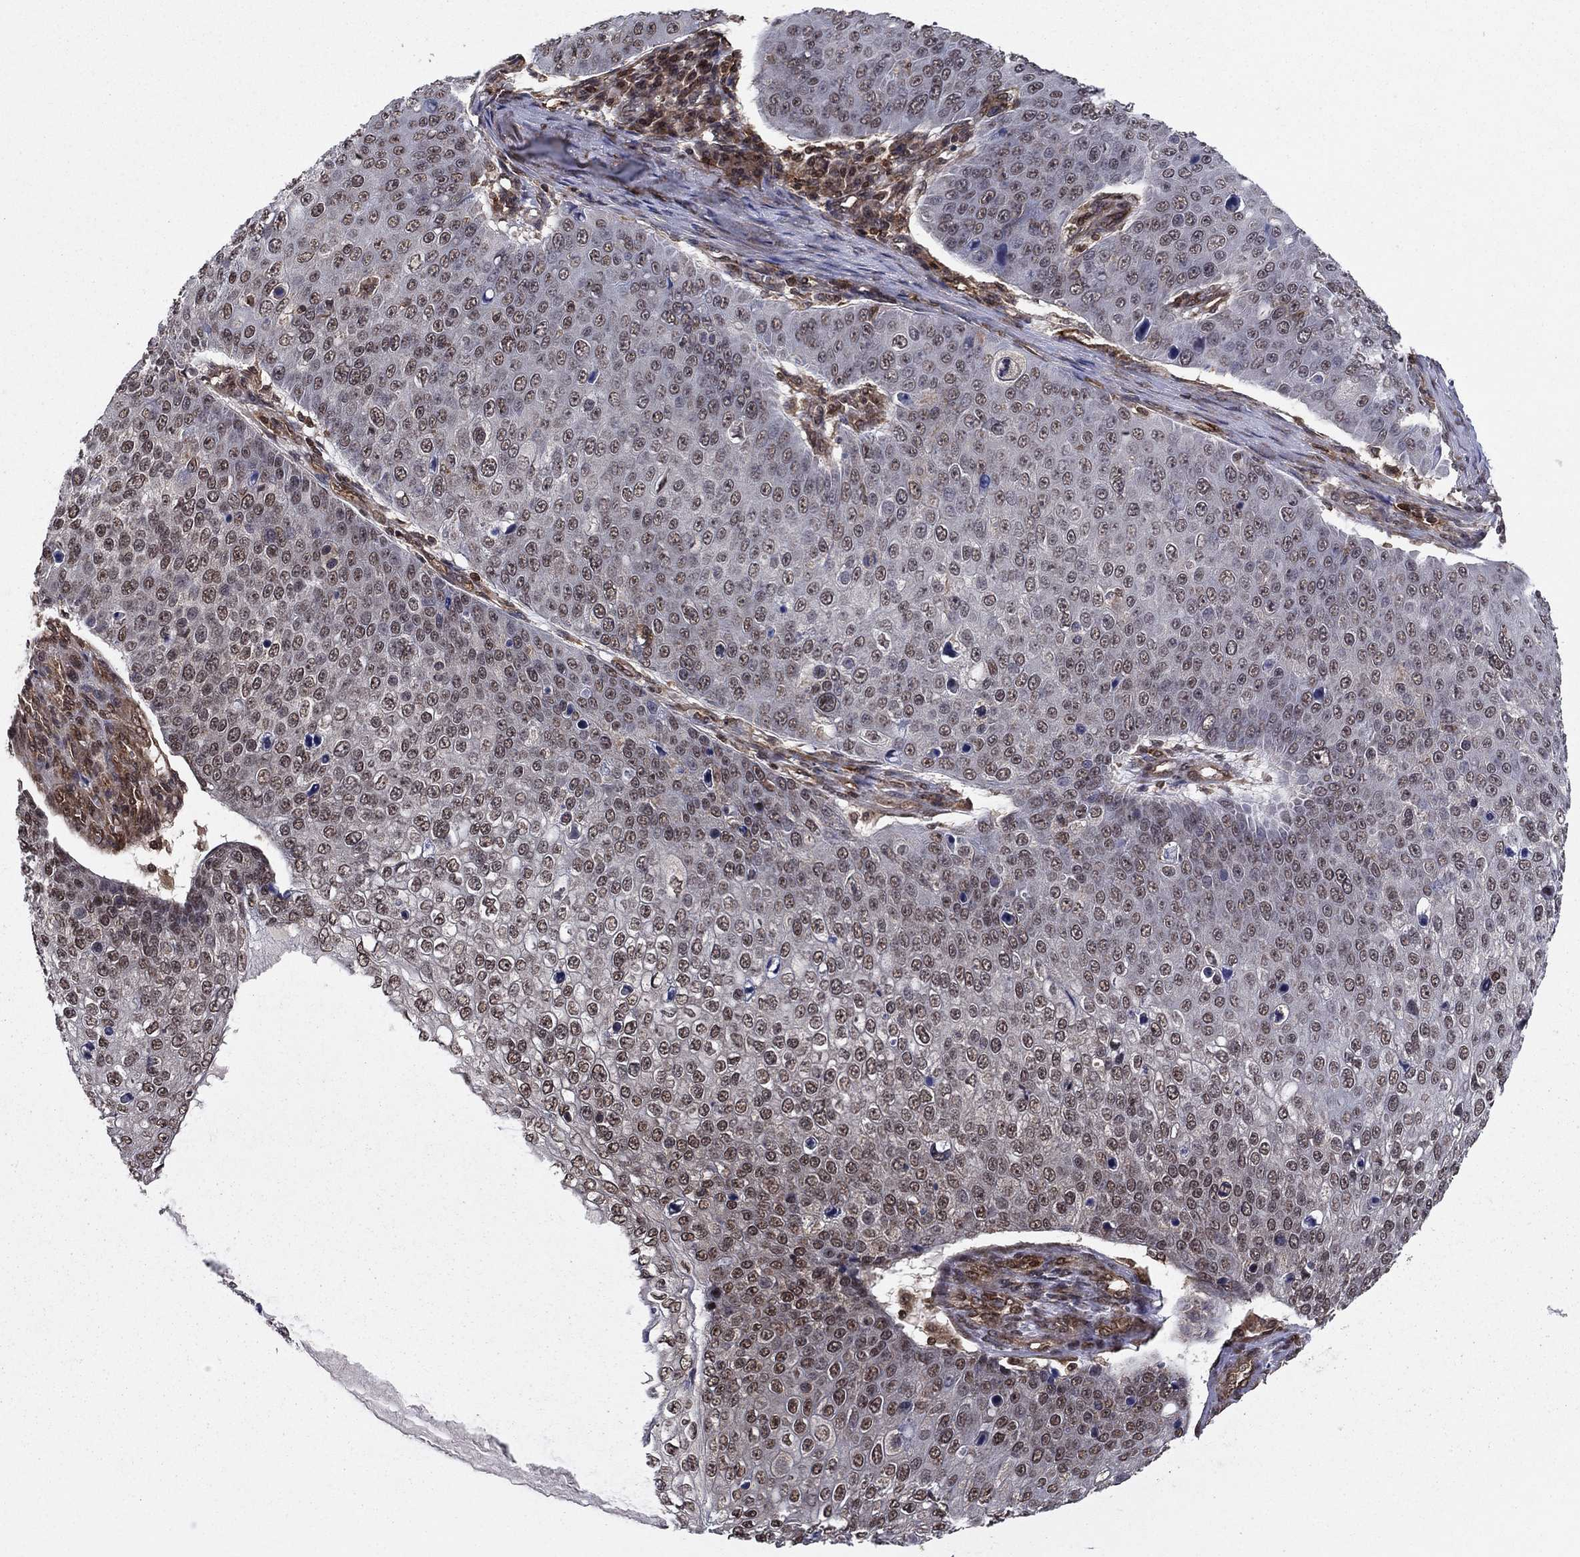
{"staining": {"intensity": "moderate", "quantity": "<25%", "location": "nuclear"}, "tissue": "skin cancer", "cell_type": "Tumor cells", "image_type": "cancer", "snomed": [{"axis": "morphology", "description": "Squamous cell carcinoma, NOS"}, {"axis": "topography", "description": "Skin"}], "caption": "Squamous cell carcinoma (skin) was stained to show a protein in brown. There is low levels of moderate nuclear positivity in about <25% of tumor cells.", "gene": "SSX2IP", "patient": {"sex": "male", "age": 71}}